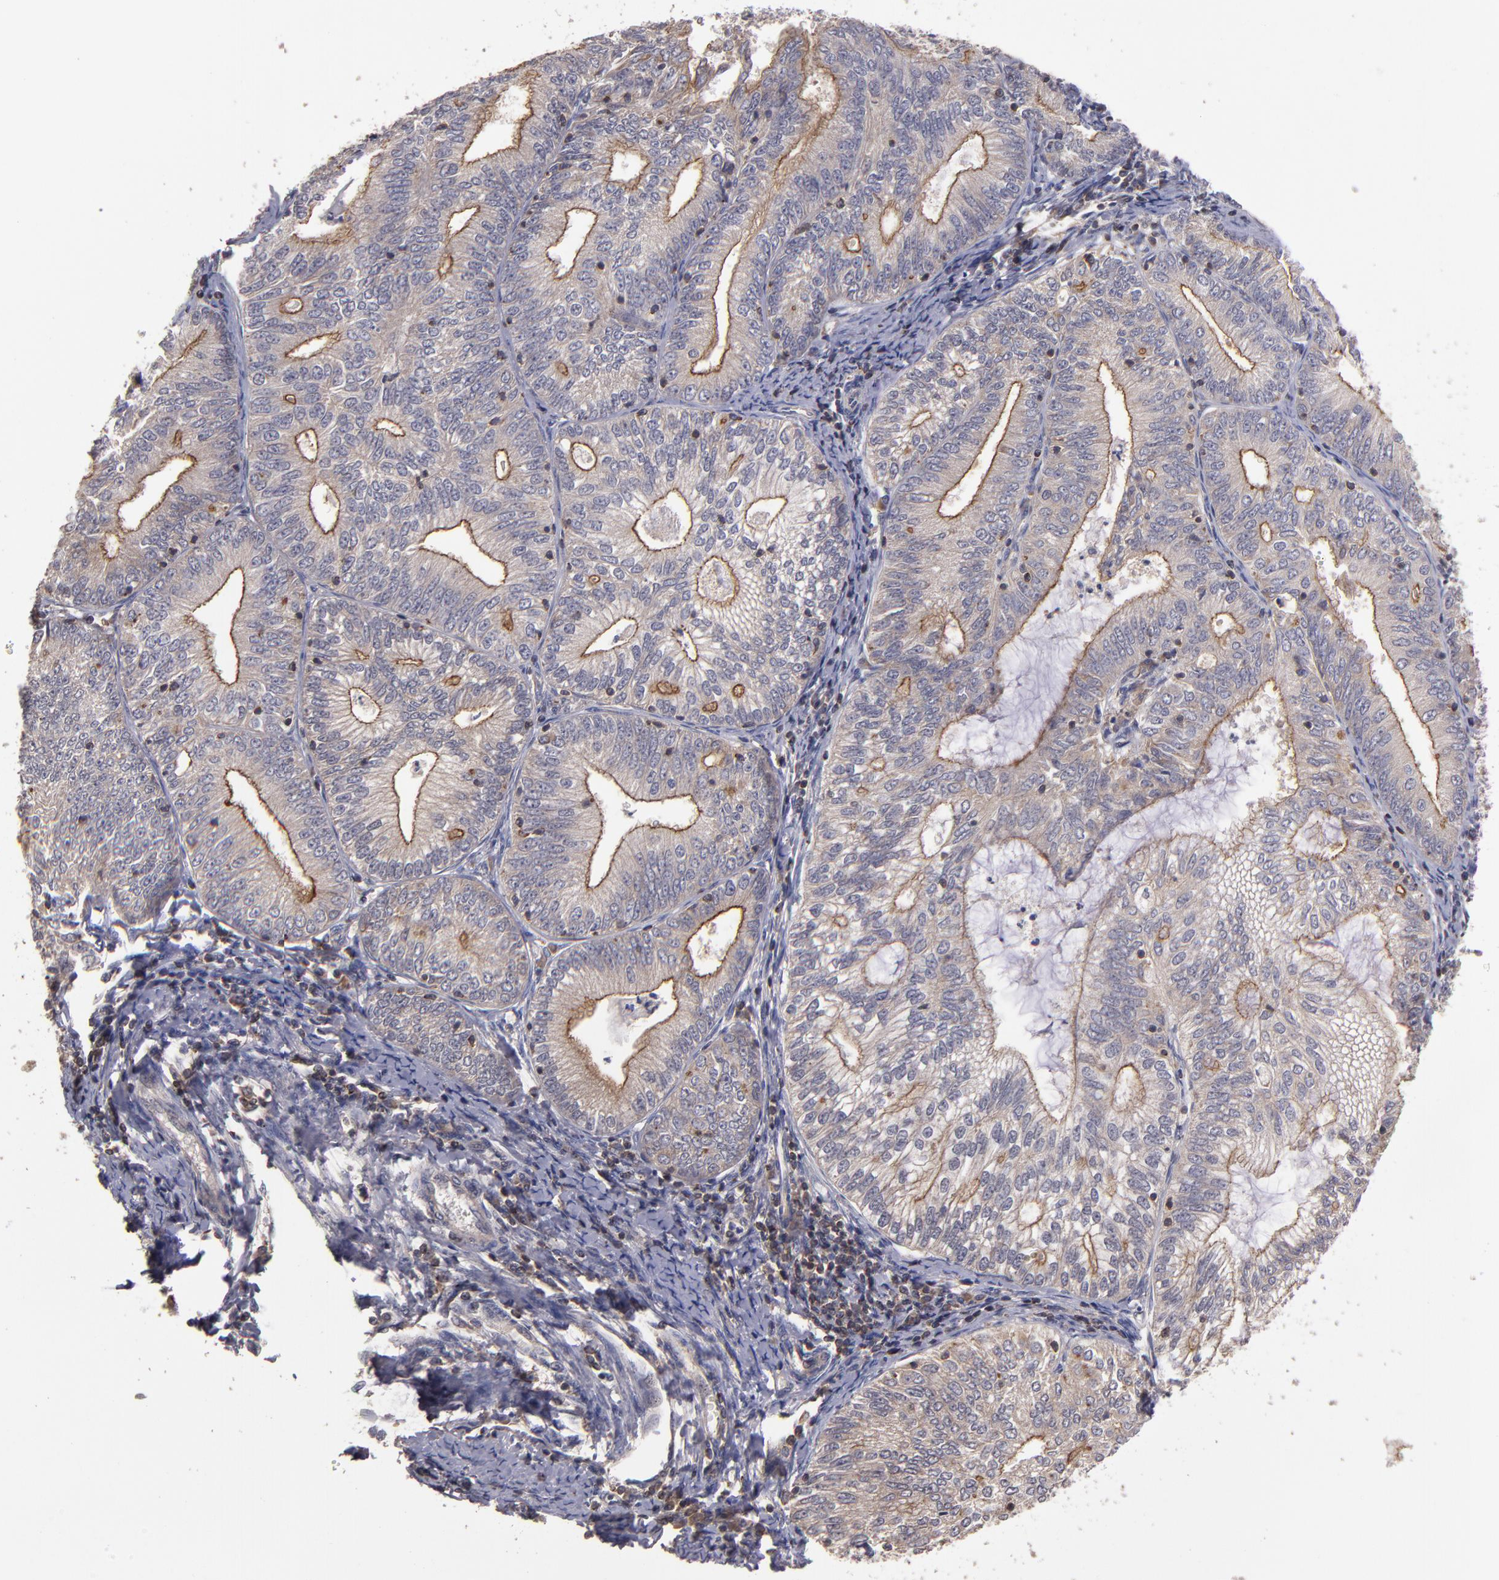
{"staining": {"intensity": "moderate", "quantity": "25%-75%", "location": "cytoplasmic/membranous"}, "tissue": "endometrial cancer", "cell_type": "Tumor cells", "image_type": "cancer", "snomed": [{"axis": "morphology", "description": "Adenocarcinoma, NOS"}, {"axis": "topography", "description": "Endometrium"}], "caption": "Brown immunohistochemical staining in endometrial adenocarcinoma demonstrates moderate cytoplasmic/membranous expression in about 25%-75% of tumor cells.", "gene": "NF2", "patient": {"sex": "female", "age": 69}}